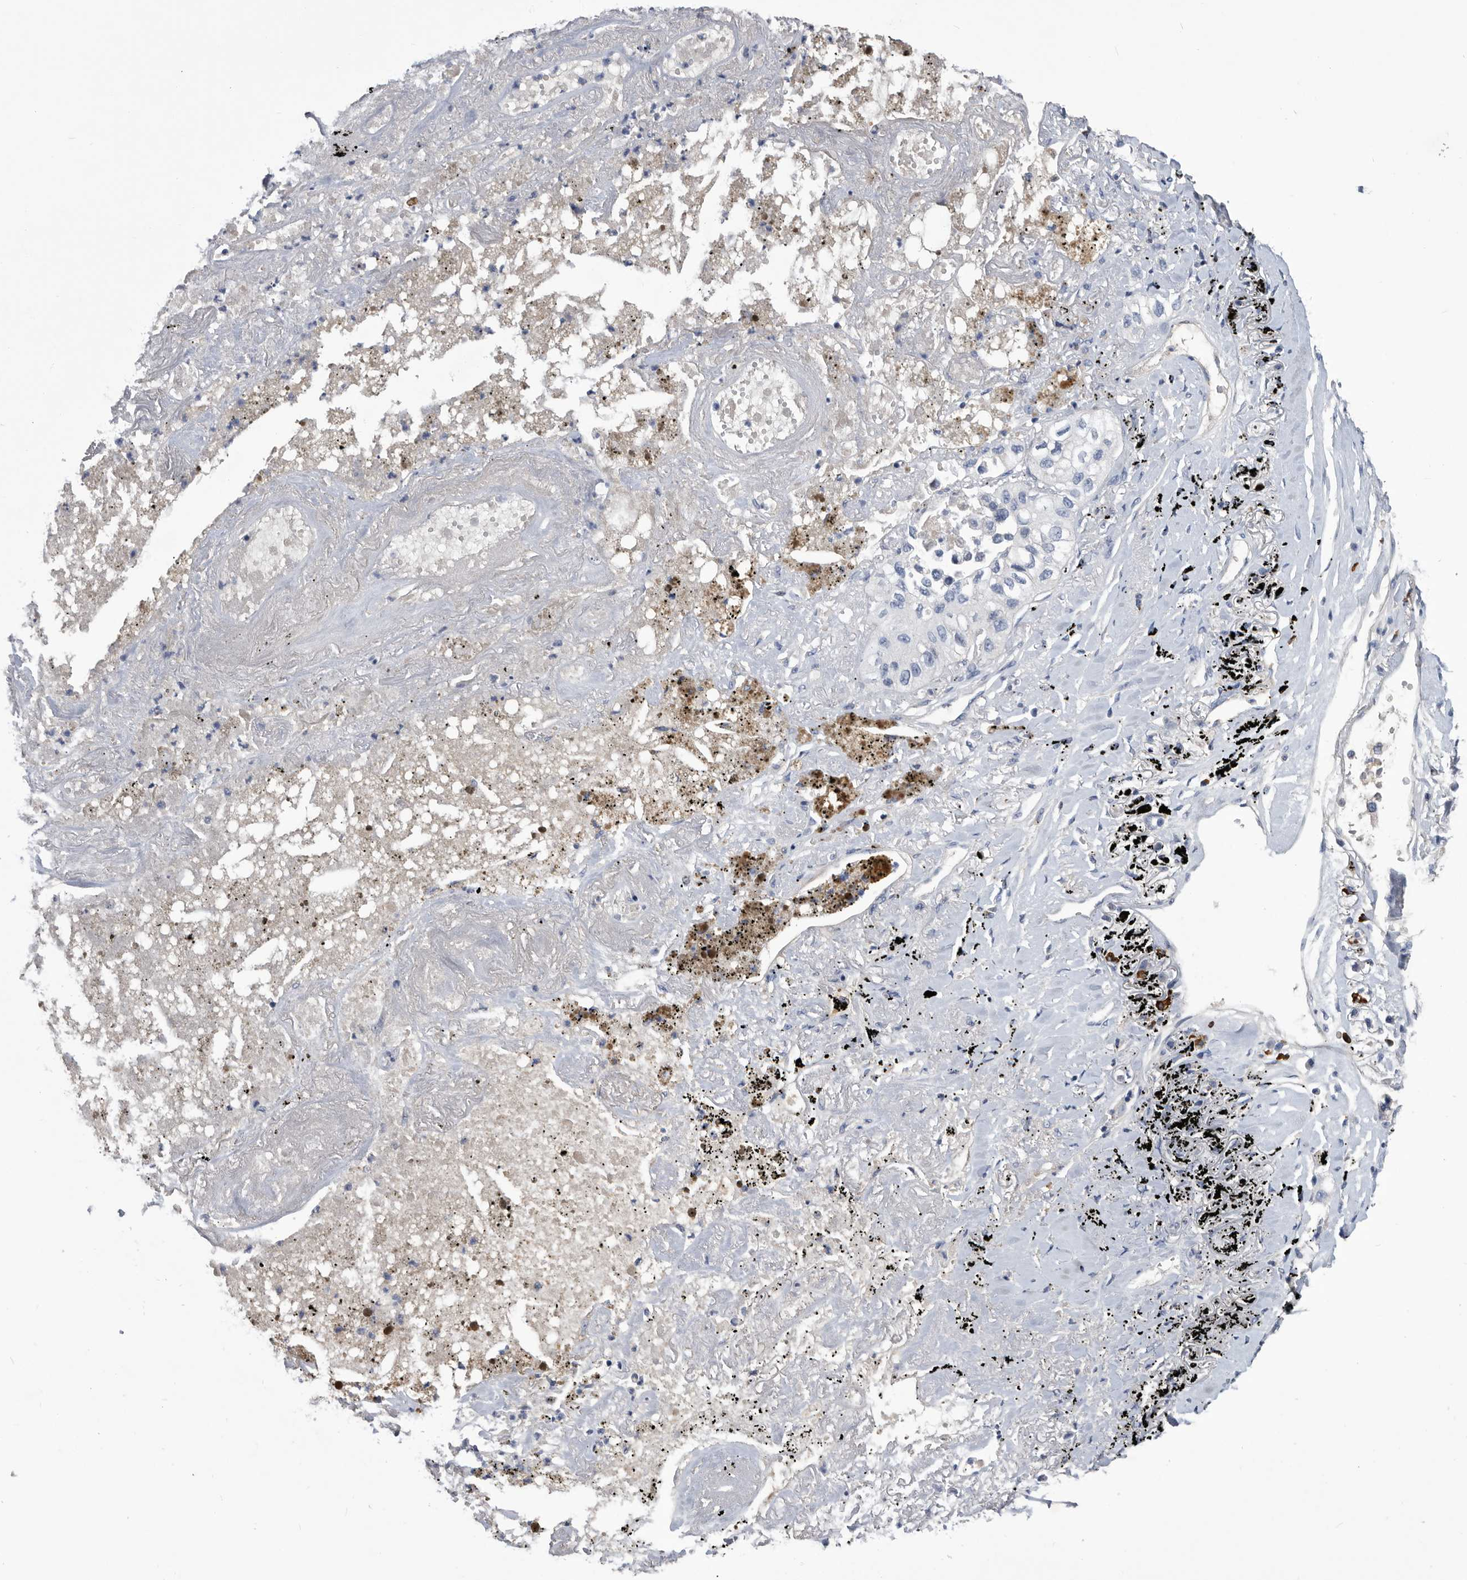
{"staining": {"intensity": "negative", "quantity": "none", "location": "none"}, "tissue": "lung cancer", "cell_type": "Tumor cells", "image_type": "cancer", "snomed": [{"axis": "morphology", "description": "Adenocarcinoma, NOS"}, {"axis": "topography", "description": "Lung"}], "caption": "DAB immunohistochemical staining of human lung cancer shows no significant expression in tumor cells.", "gene": "BTBD6", "patient": {"sex": "male", "age": 63}}